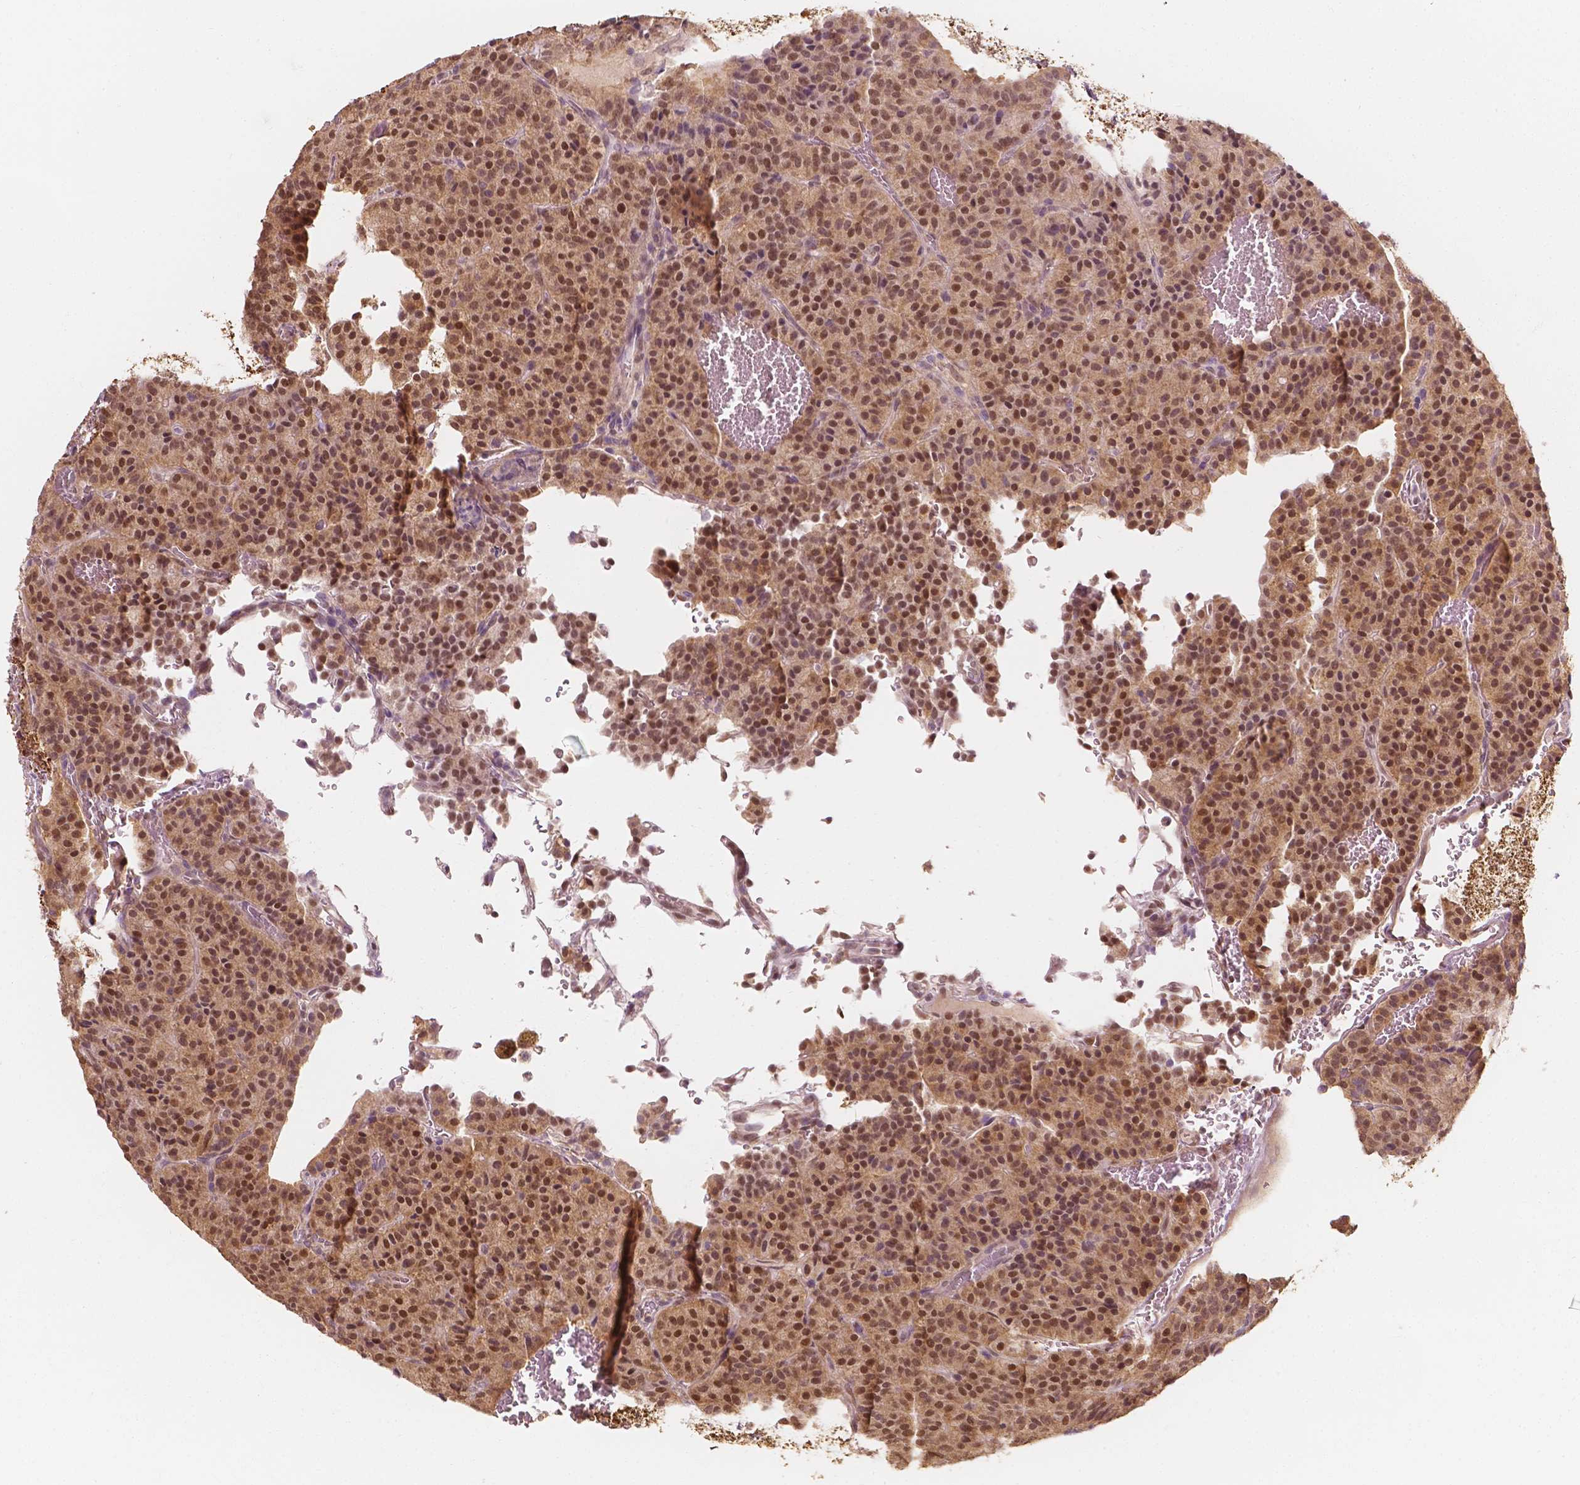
{"staining": {"intensity": "moderate", "quantity": ">75%", "location": "cytoplasmic/membranous,nuclear"}, "tissue": "carcinoid", "cell_type": "Tumor cells", "image_type": "cancer", "snomed": [{"axis": "morphology", "description": "Carcinoid, malignant, NOS"}, {"axis": "topography", "description": "Lung"}], "caption": "This is a micrograph of IHC staining of carcinoid, which shows moderate positivity in the cytoplasmic/membranous and nuclear of tumor cells.", "gene": "TBC1D17", "patient": {"sex": "male", "age": 70}}